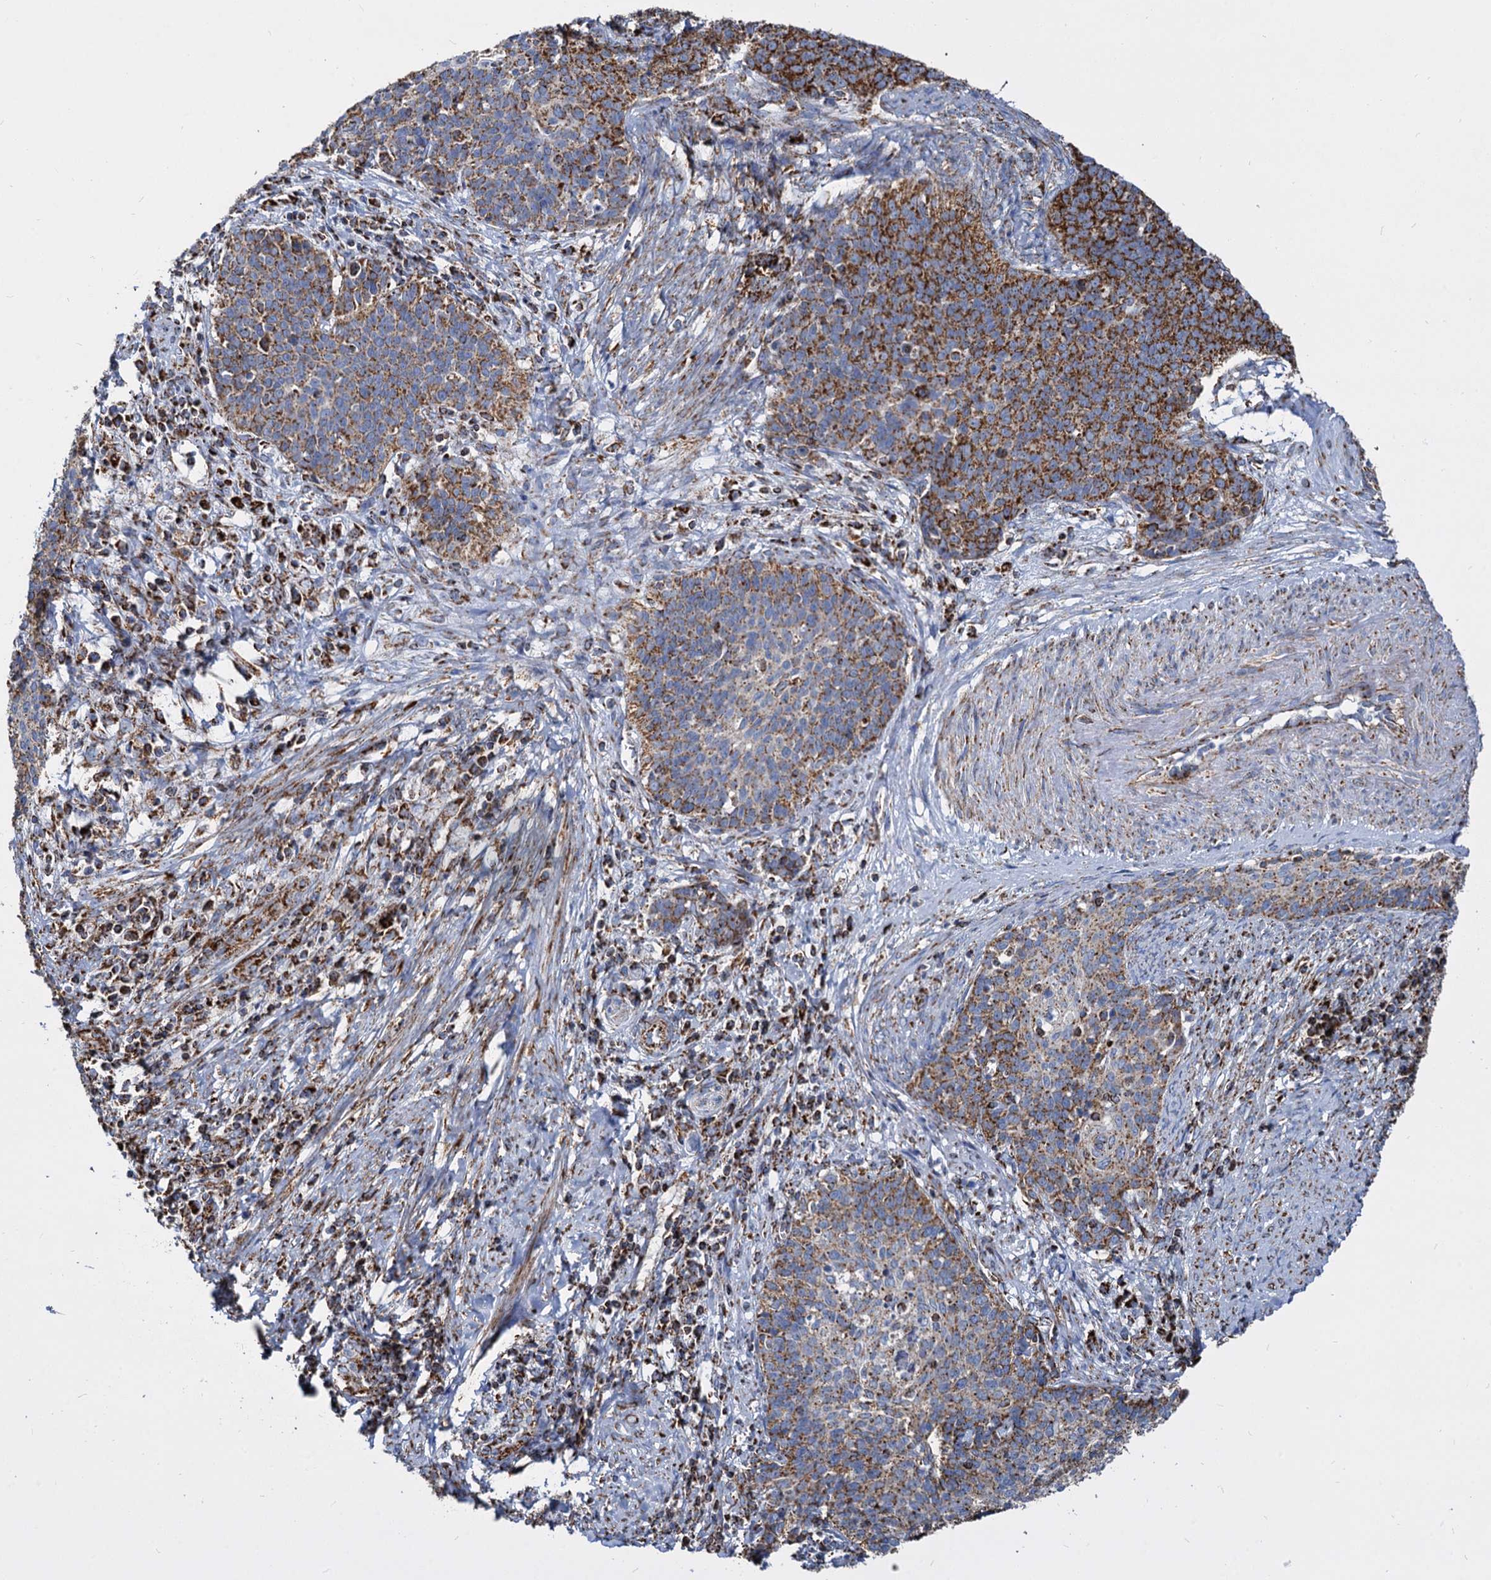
{"staining": {"intensity": "strong", "quantity": ">75%", "location": "cytoplasmic/membranous"}, "tissue": "cervical cancer", "cell_type": "Tumor cells", "image_type": "cancer", "snomed": [{"axis": "morphology", "description": "Squamous cell carcinoma, NOS"}, {"axis": "topography", "description": "Cervix"}], "caption": "About >75% of tumor cells in human cervical cancer (squamous cell carcinoma) display strong cytoplasmic/membranous protein staining as visualized by brown immunohistochemical staining.", "gene": "TIMM10", "patient": {"sex": "female", "age": 39}}